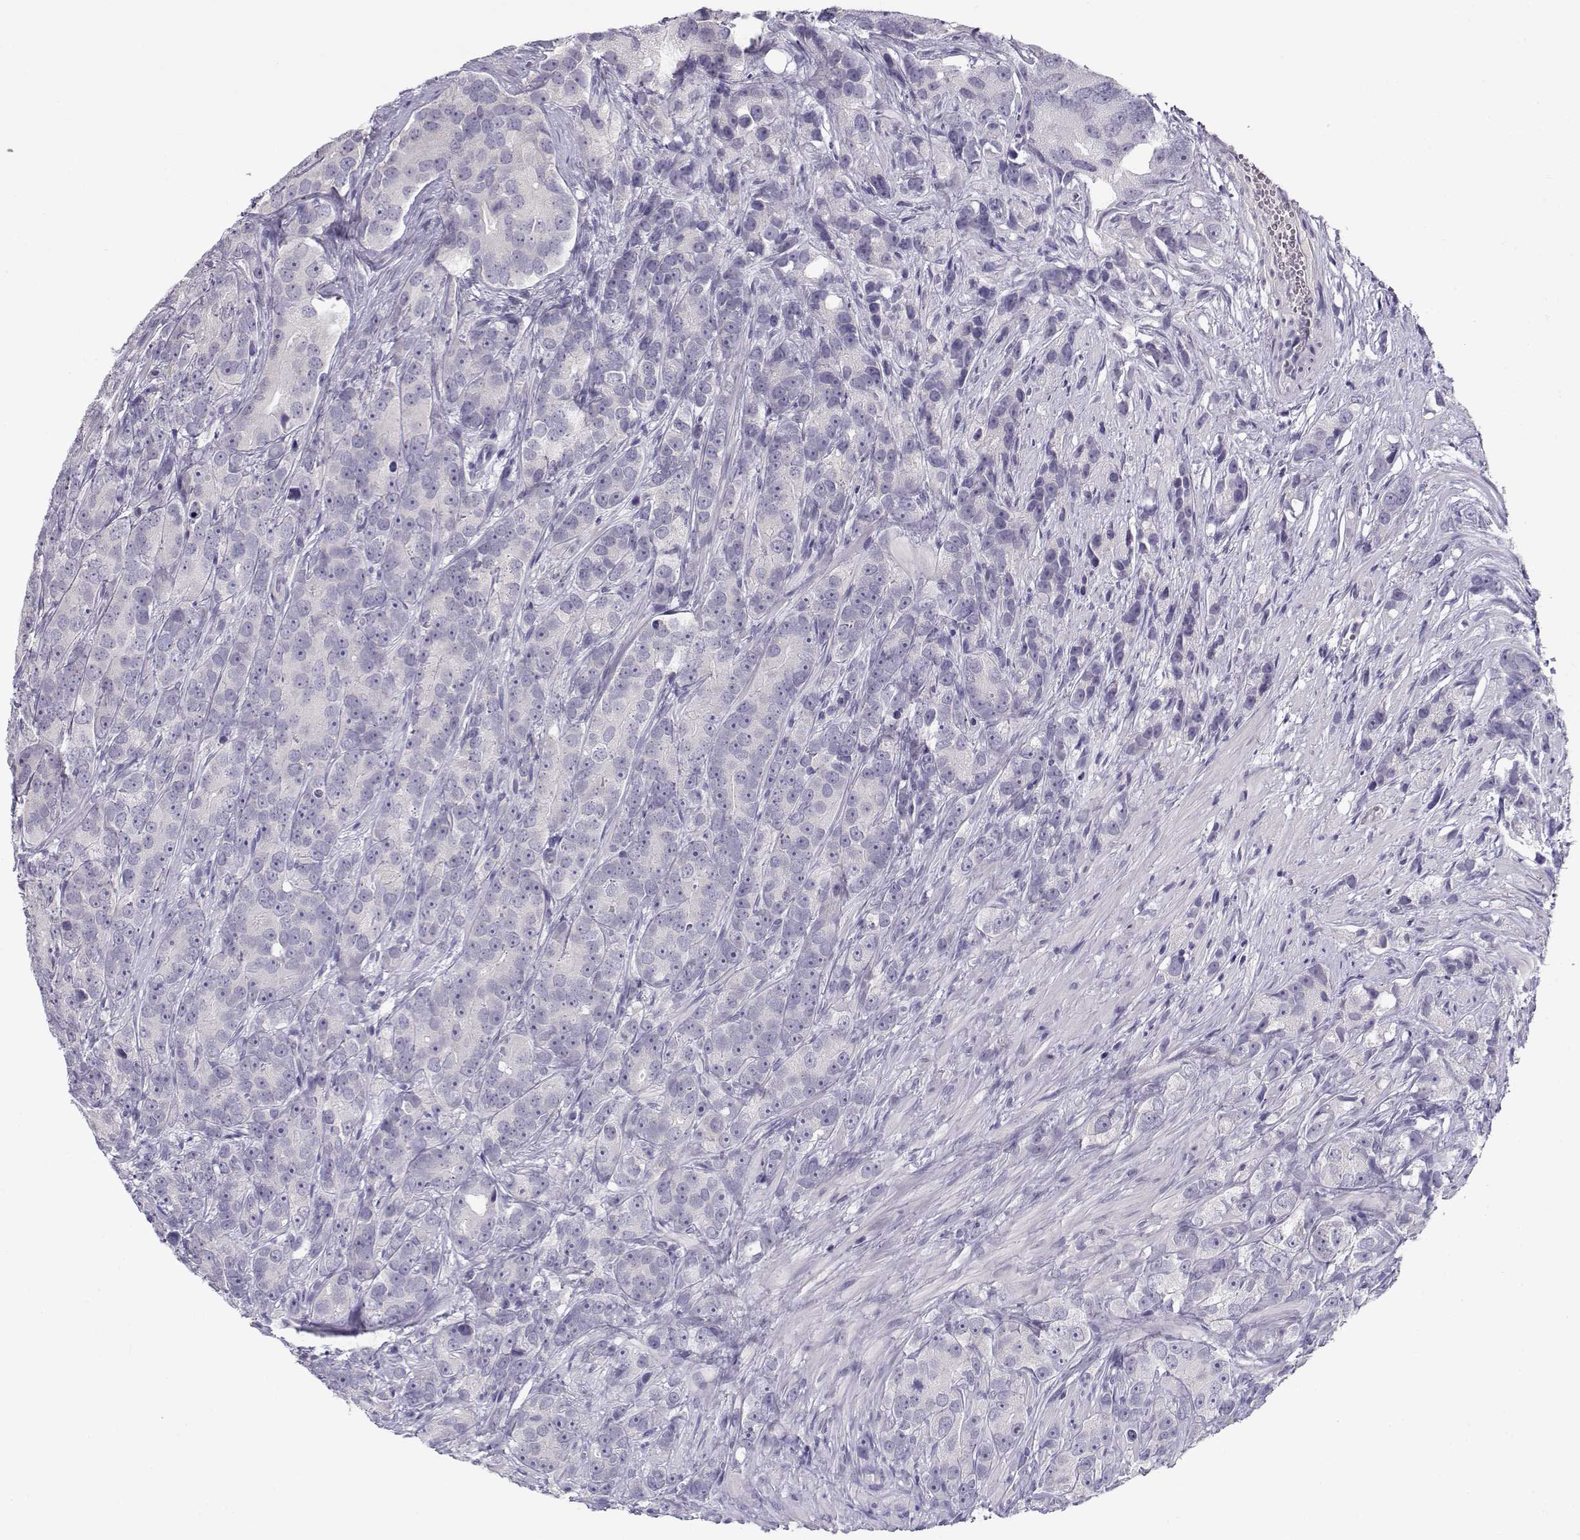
{"staining": {"intensity": "negative", "quantity": "none", "location": "none"}, "tissue": "prostate cancer", "cell_type": "Tumor cells", "image_type": "cancer", "snomed": [{"axis": "morphology", "description": "Adenocarcinoma, High grade"}, {"axis": "topography", "description": "Prostate"}], "caption": "The immunohistochemistry (IHC) photomicrograph has no significant positivity in tumor cells of high-grade adenocarcinoma (prostate) tissue. (DAB (3,3'-diaminobenzidine) IHC visualized using brightfield microscopy, high magnification).", "gene": "CFAP77", "patient": {"sex": "male", "age": 90}}